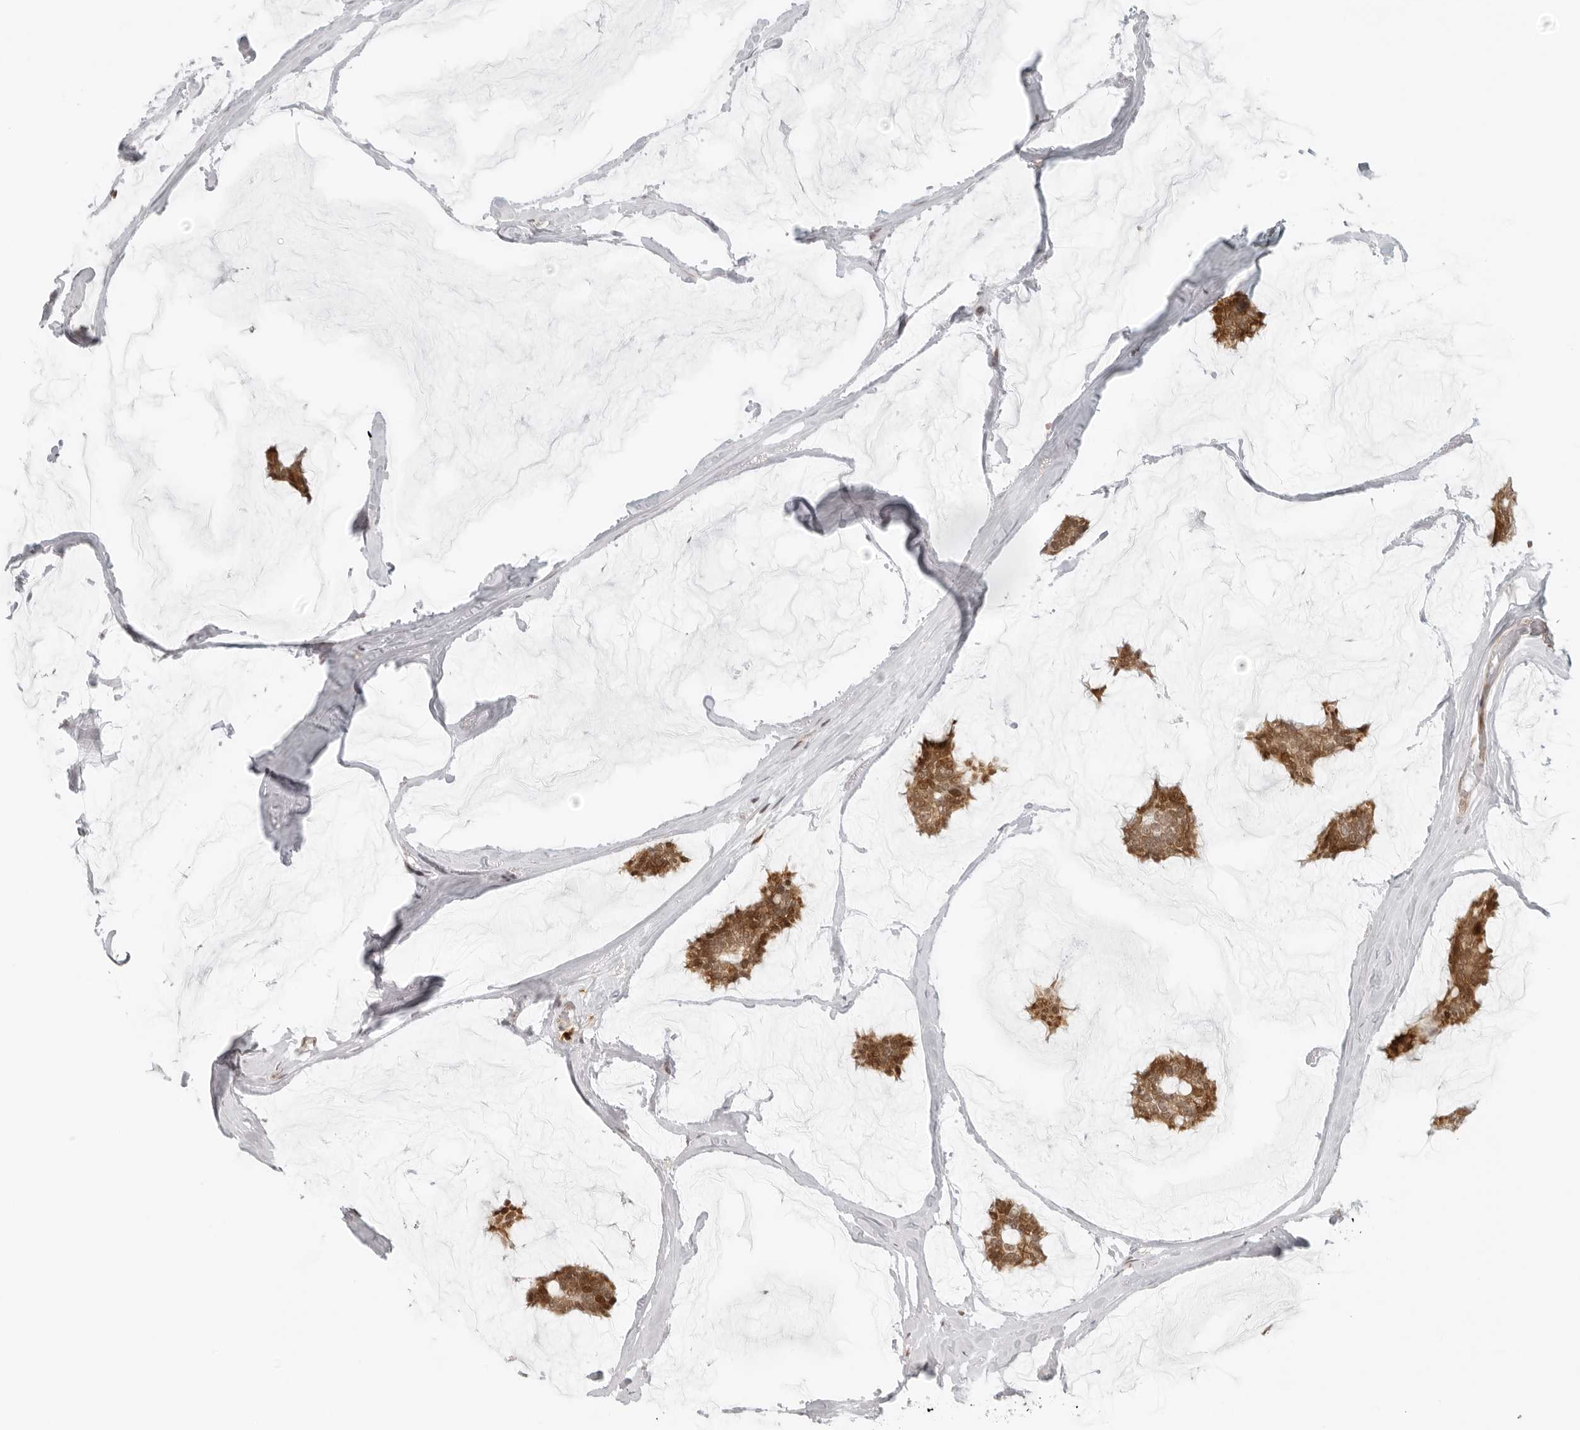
{"staining": {"intensity": "moderate", "quantity": ">75%", "location": "cytoplasmic/membranous,nuclear"}, "tissue": "breast cancer", "cell_type": "Tumor cells", "image_type": "cancer", "snomed": [{"axis": "morphology", "description": "Duct carcinoma"}, {"axis": "topography", "description": "Breast"}], "caption": "This is an image of IHC staining of intraductal carcinoma (breast), which shows moderate expression in the cytoplasmic/membranous and nuclear of tumor cells.", "gene": "ZNF407", "patient": {"sex": "female", "age": 93}}